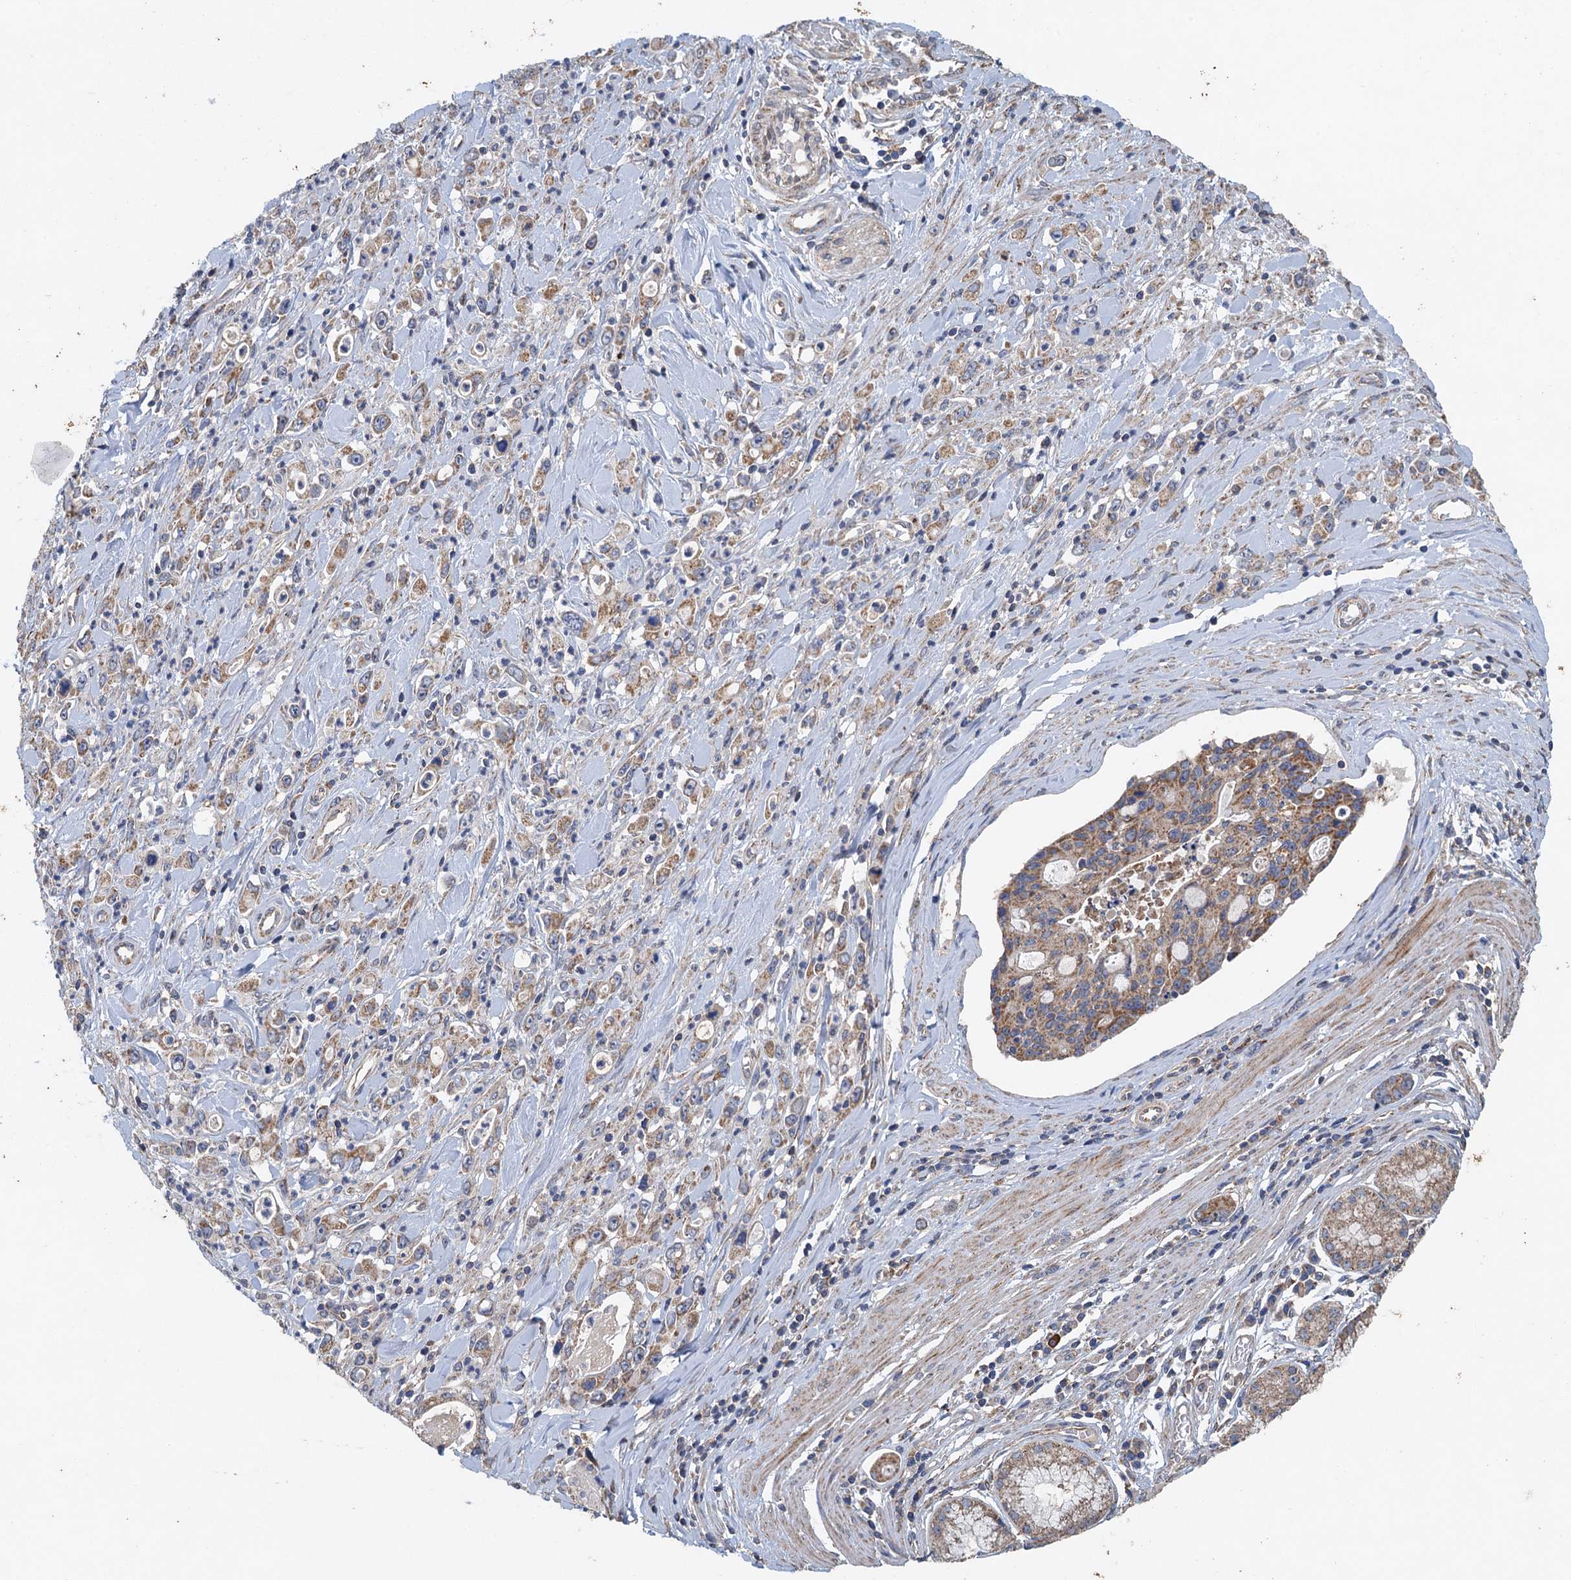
{"staining": {"intensity": "moderate", "quantity": ">75%", "location": "cytoplasmic/membranous"}, "tissue": "stomach cancer", "cell_type": "Tumor cells", "image_type": "cancer", "snomed": [{"axis": "morphology", "description": "Adenocarcinoma, NOS"}, {"axis": "topography", "description": "Stomach, lower"}], "caption": "This is an image of immunohistochemistry staining of adenocarcinoma (stomach), which shows moderate staining in the cytoplasmic/membranous of tumor cells.", "gene": "BCS1L", "patient": {"sex": "female", "age": 43}}